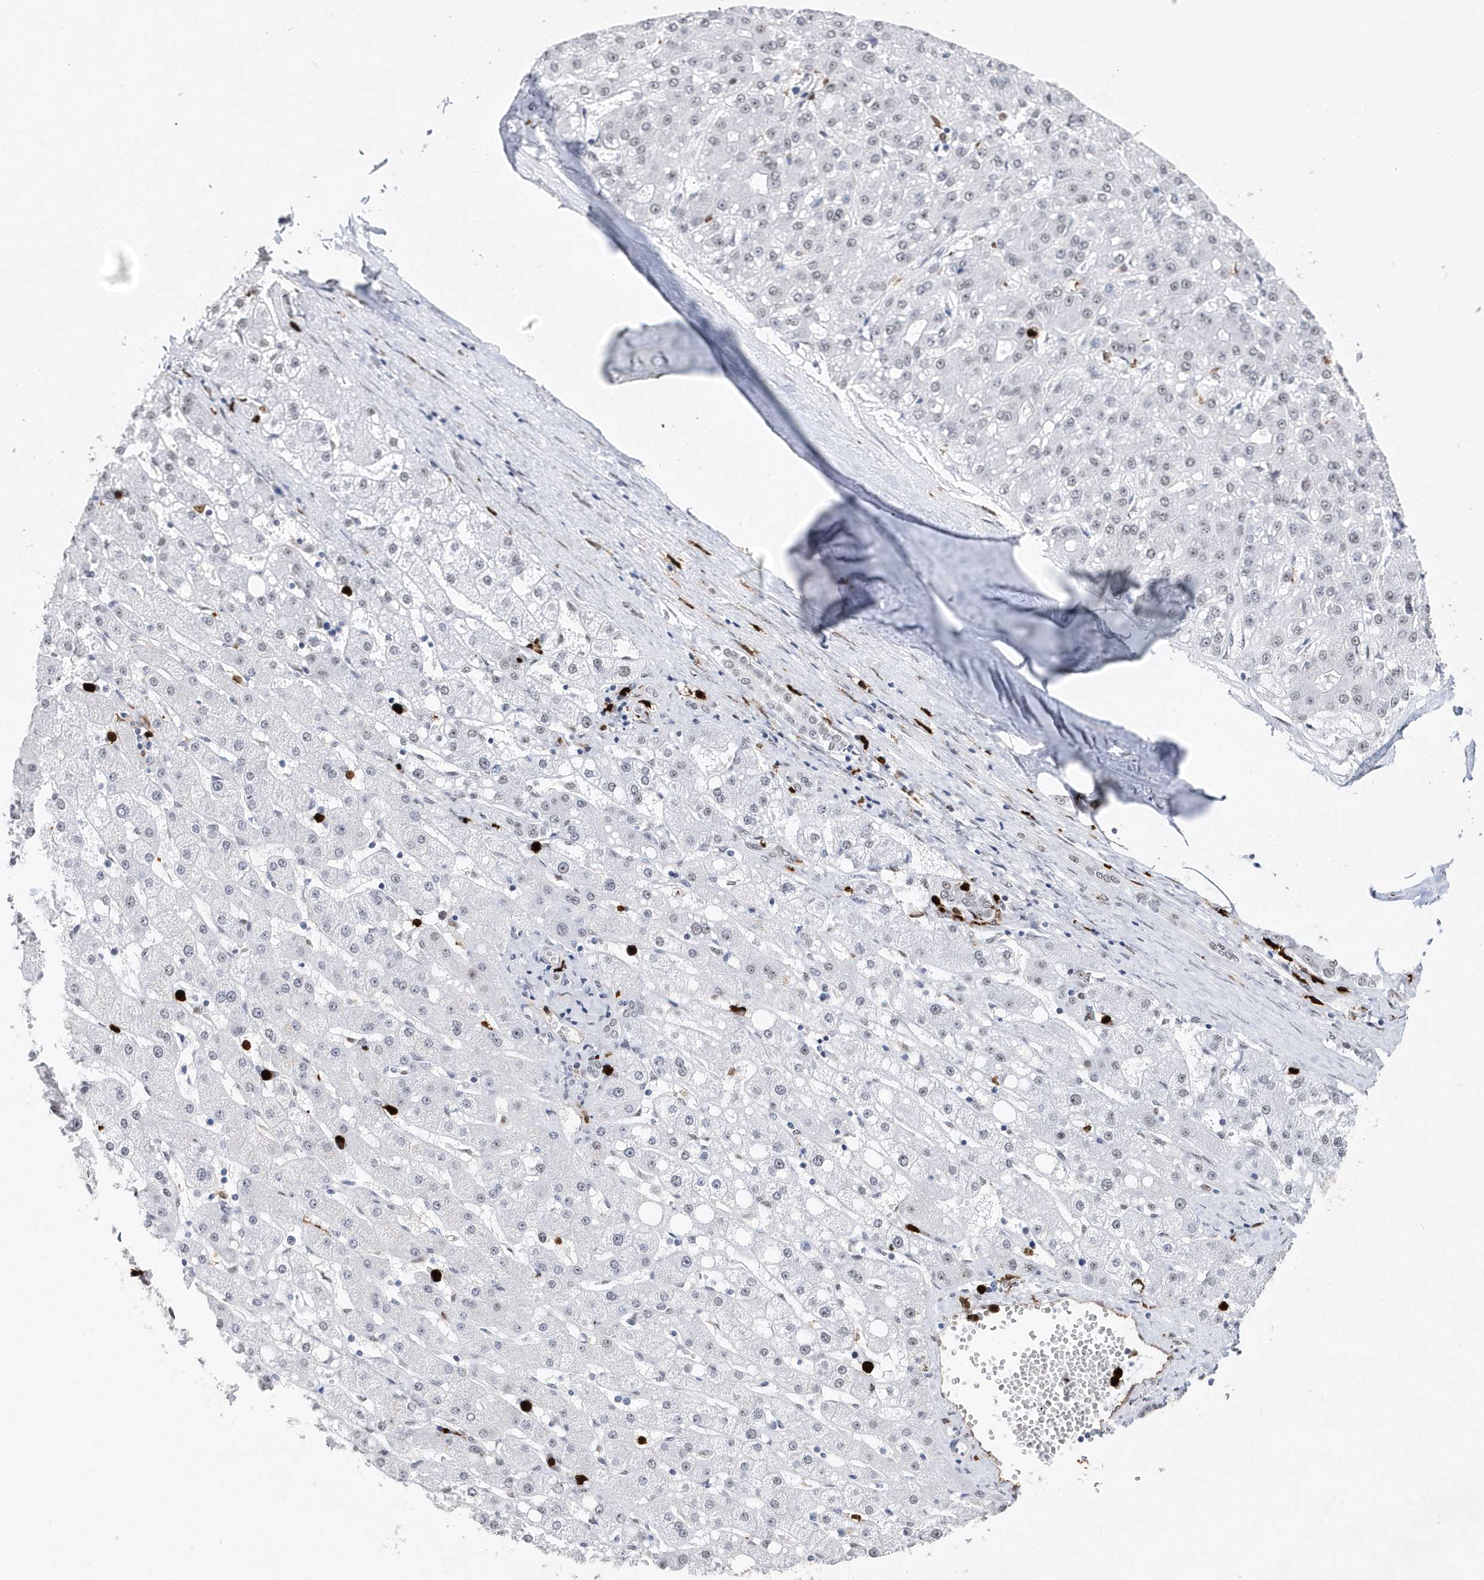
{"staining": {"intensity": "negative", "quantity": "none", "location": "none"}, "tissue": "liver cancer", "cell_type": "Tumor cells", "image_type": "cancer", "snomed": [{"axis": "morphology", "description": "Carcinoma, Hepatocellular, NOS"}, {"axis": "topography", "description": "Liver"}], "caption": "IHC histopathology image of neoplastic tissue: human liver hepatocellular carcinoma stained with DAB (3,3'-diaminobenzidine) shows no significant protein positivity in tumor cells.", "gene": "RPP30", "patient": {"sex": "male", "age": 67}}